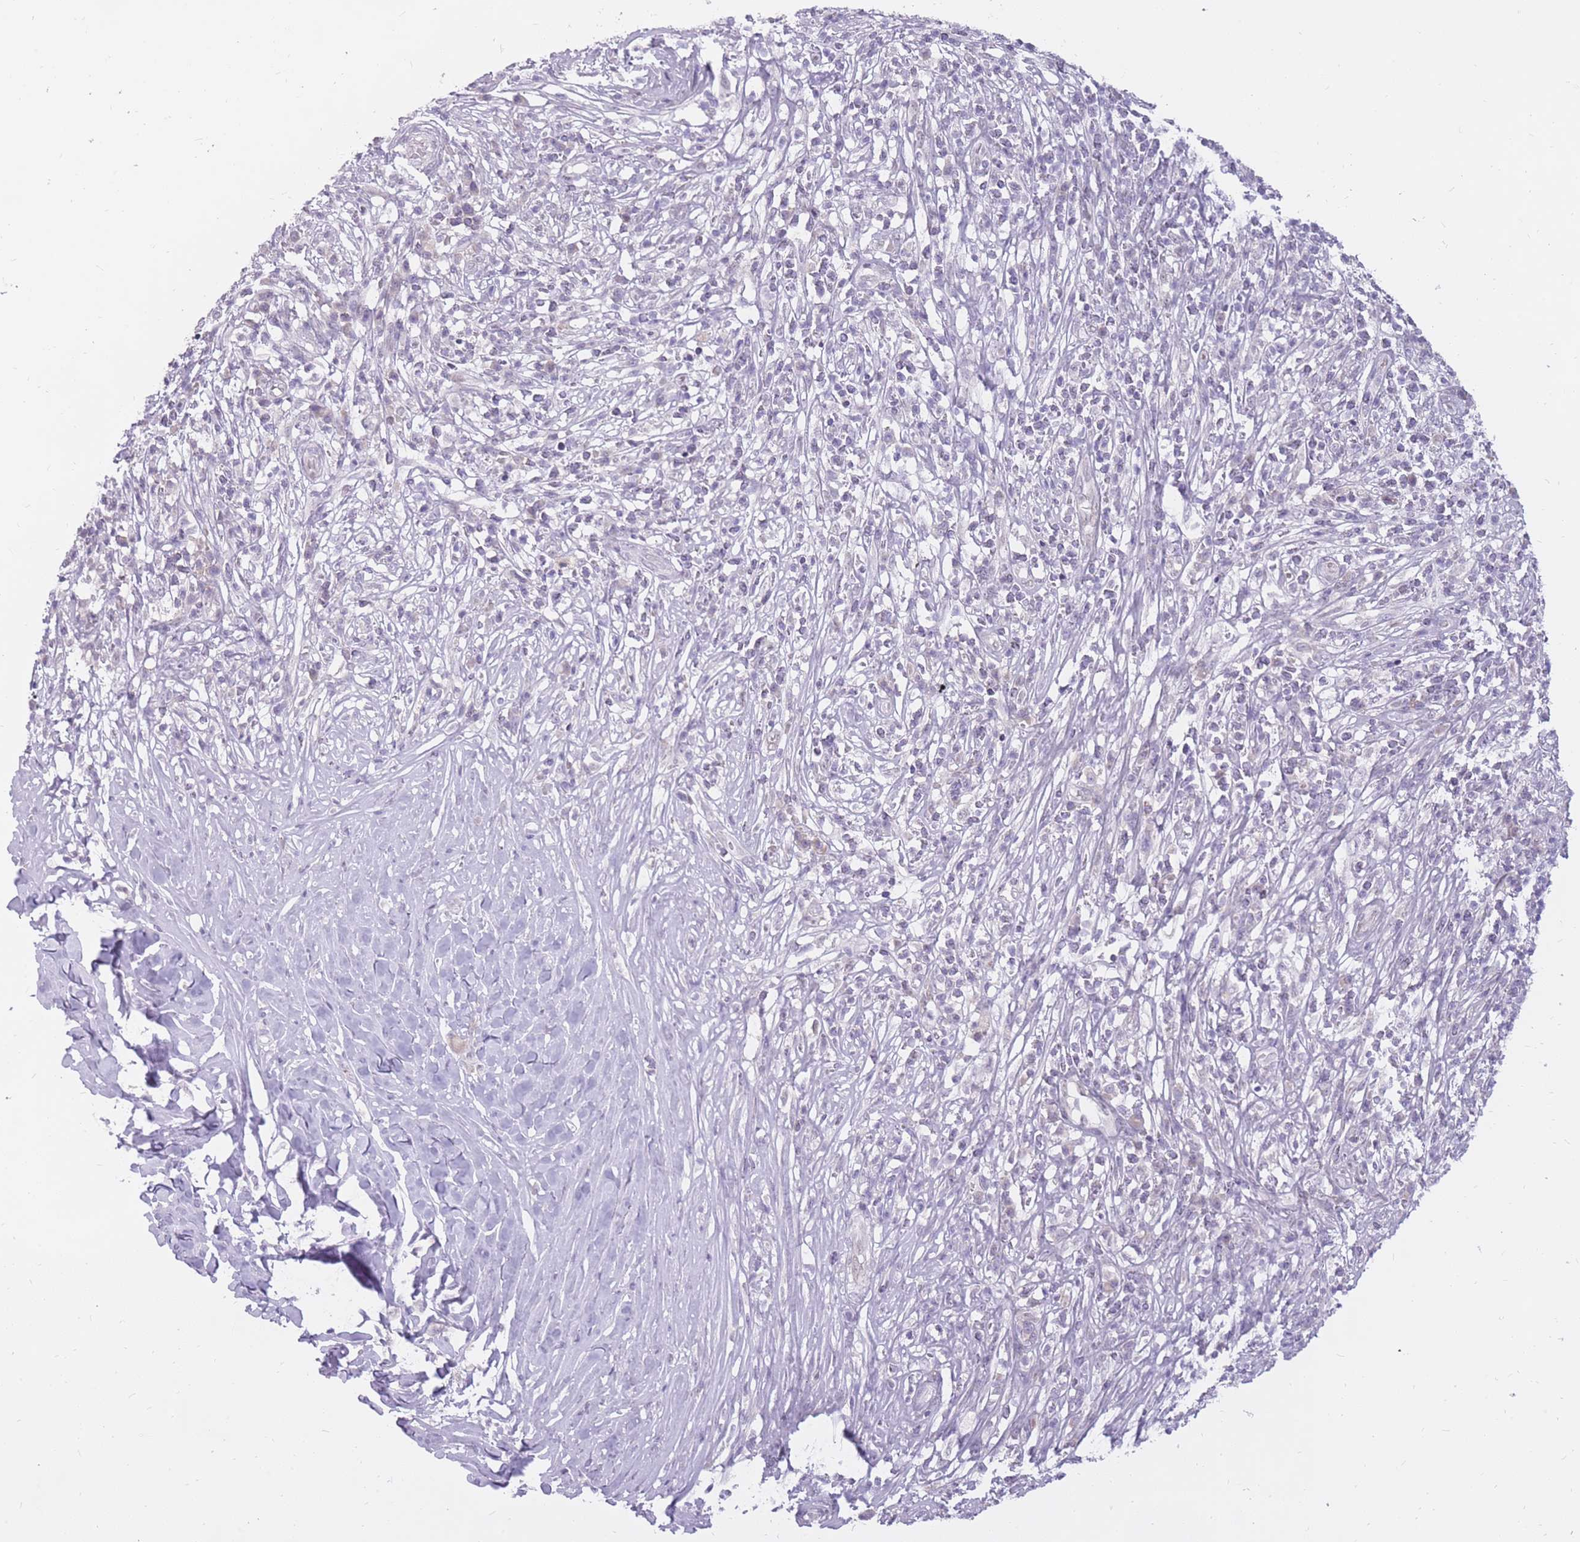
{"staining": {"intensity": "negative", "quantity": "none", "location": "none"}, "tissue": "melanoma", "cell_type": "Tumor cells", "image_type": "cancer", "snomed": [{"axis": "morphology", "description": "Malignant melanoma, NOS"}, {"axis": "topography", "description": "Skin"}], "caption": "There is no significant positivity in tumor cells of melanoma.", "gene": "POMZP3", "patient": {"sex": "male", "age": 66}}